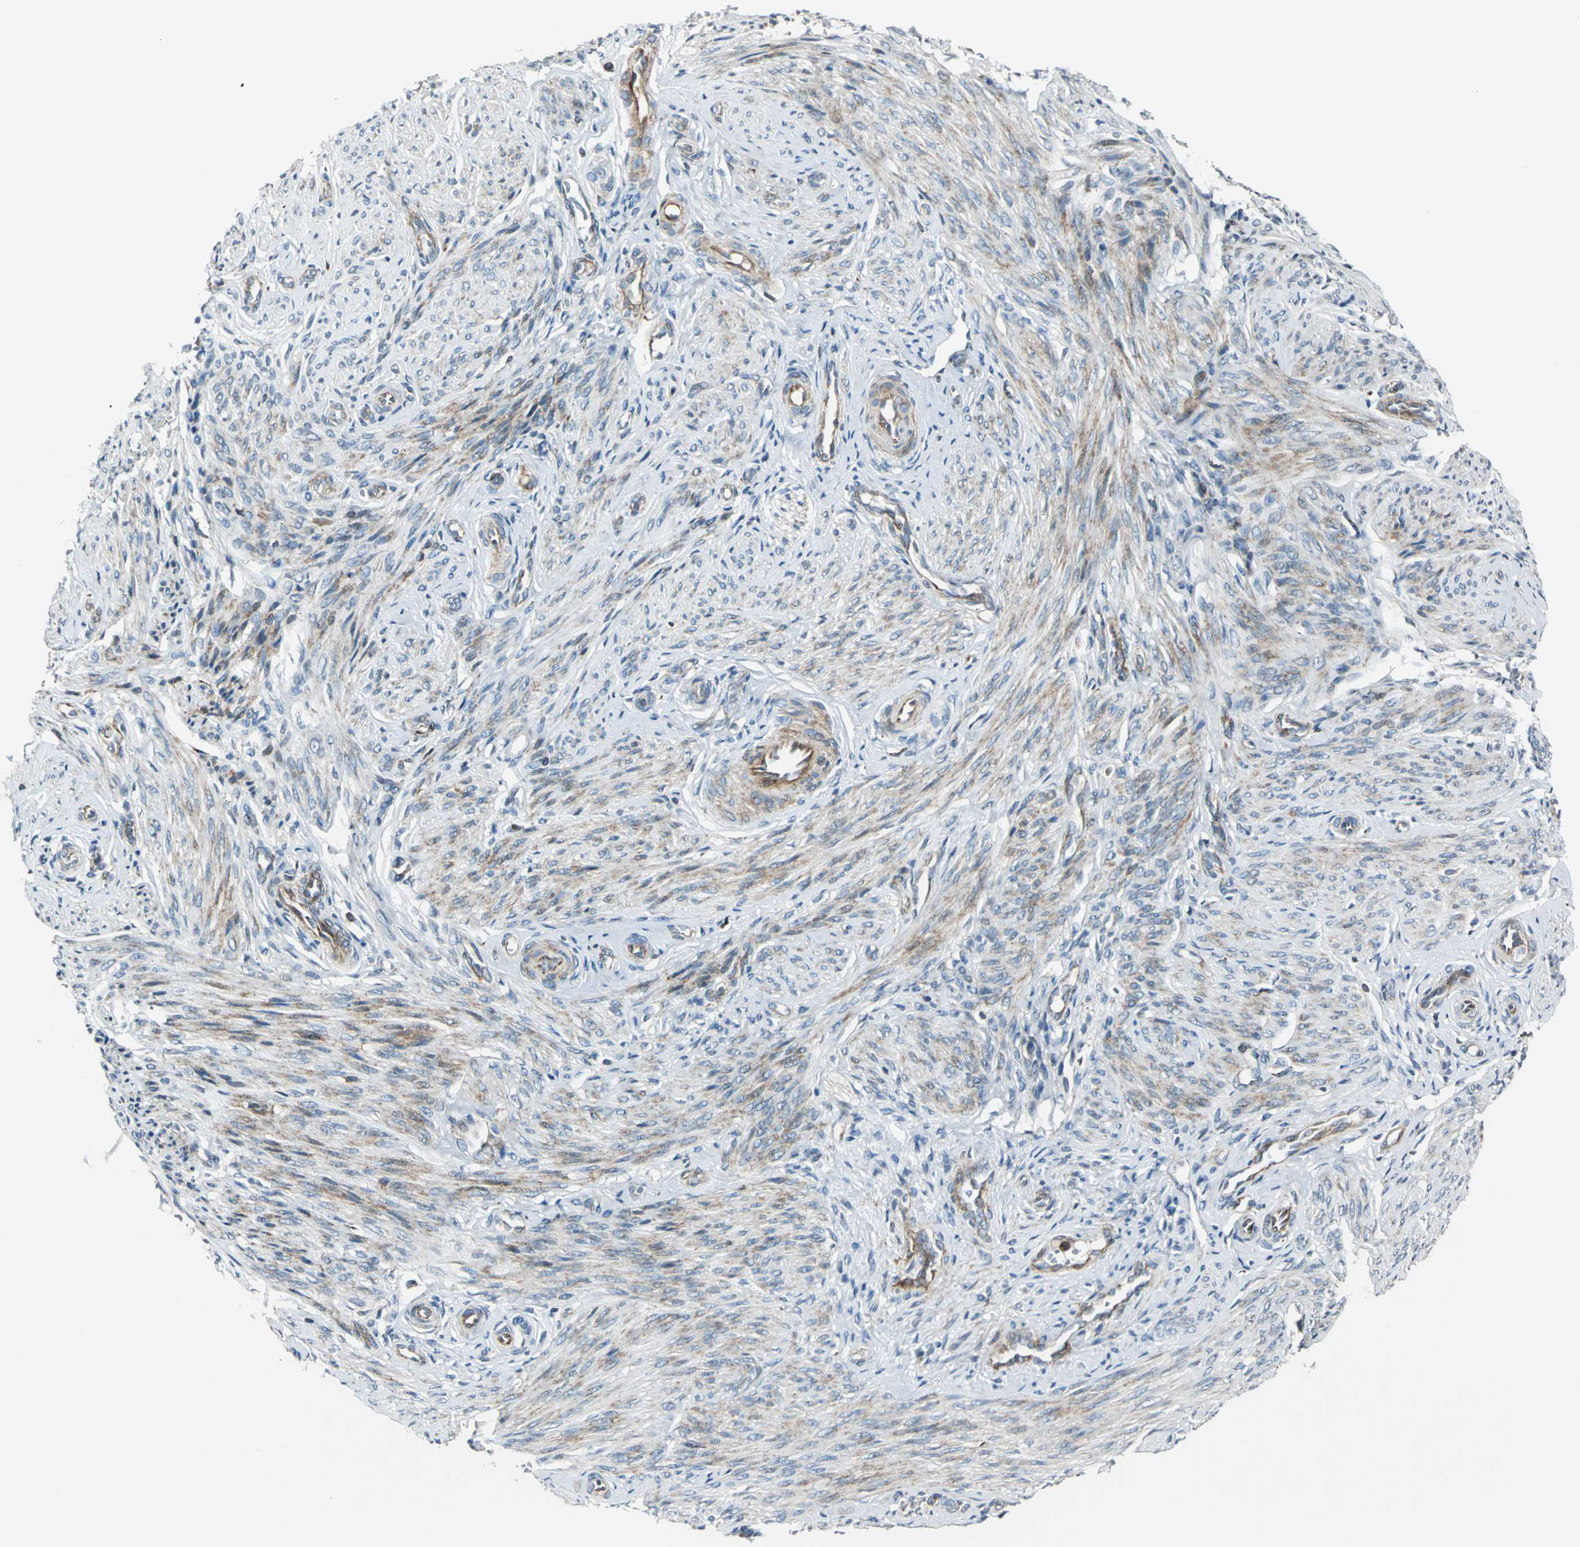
{"staining": {"intensity": "moderate", "quantity": "25%-75%", "location": "cytoplasmic/membranous"}, "tissue": "endometrium", "cell_type": "Cells in endometrial stroma", "image_type": "normal", "snomed": [{"axis": "morphology", "description": "Normal tissue, NOS"}, {"axis": "topography", "description": "Endometrium"}], "caption": "An immunohistochemistry (IHC) histopathology image of normal tissue is shown. Protein staining in brown highlights moderate cytoplasmic/membranous positivity in endometrium within cells in endometrial stroma. Nuclei are stained in blue.", "gene": "HTATIP2", "patient": {"sex": "female", "age": 27}}